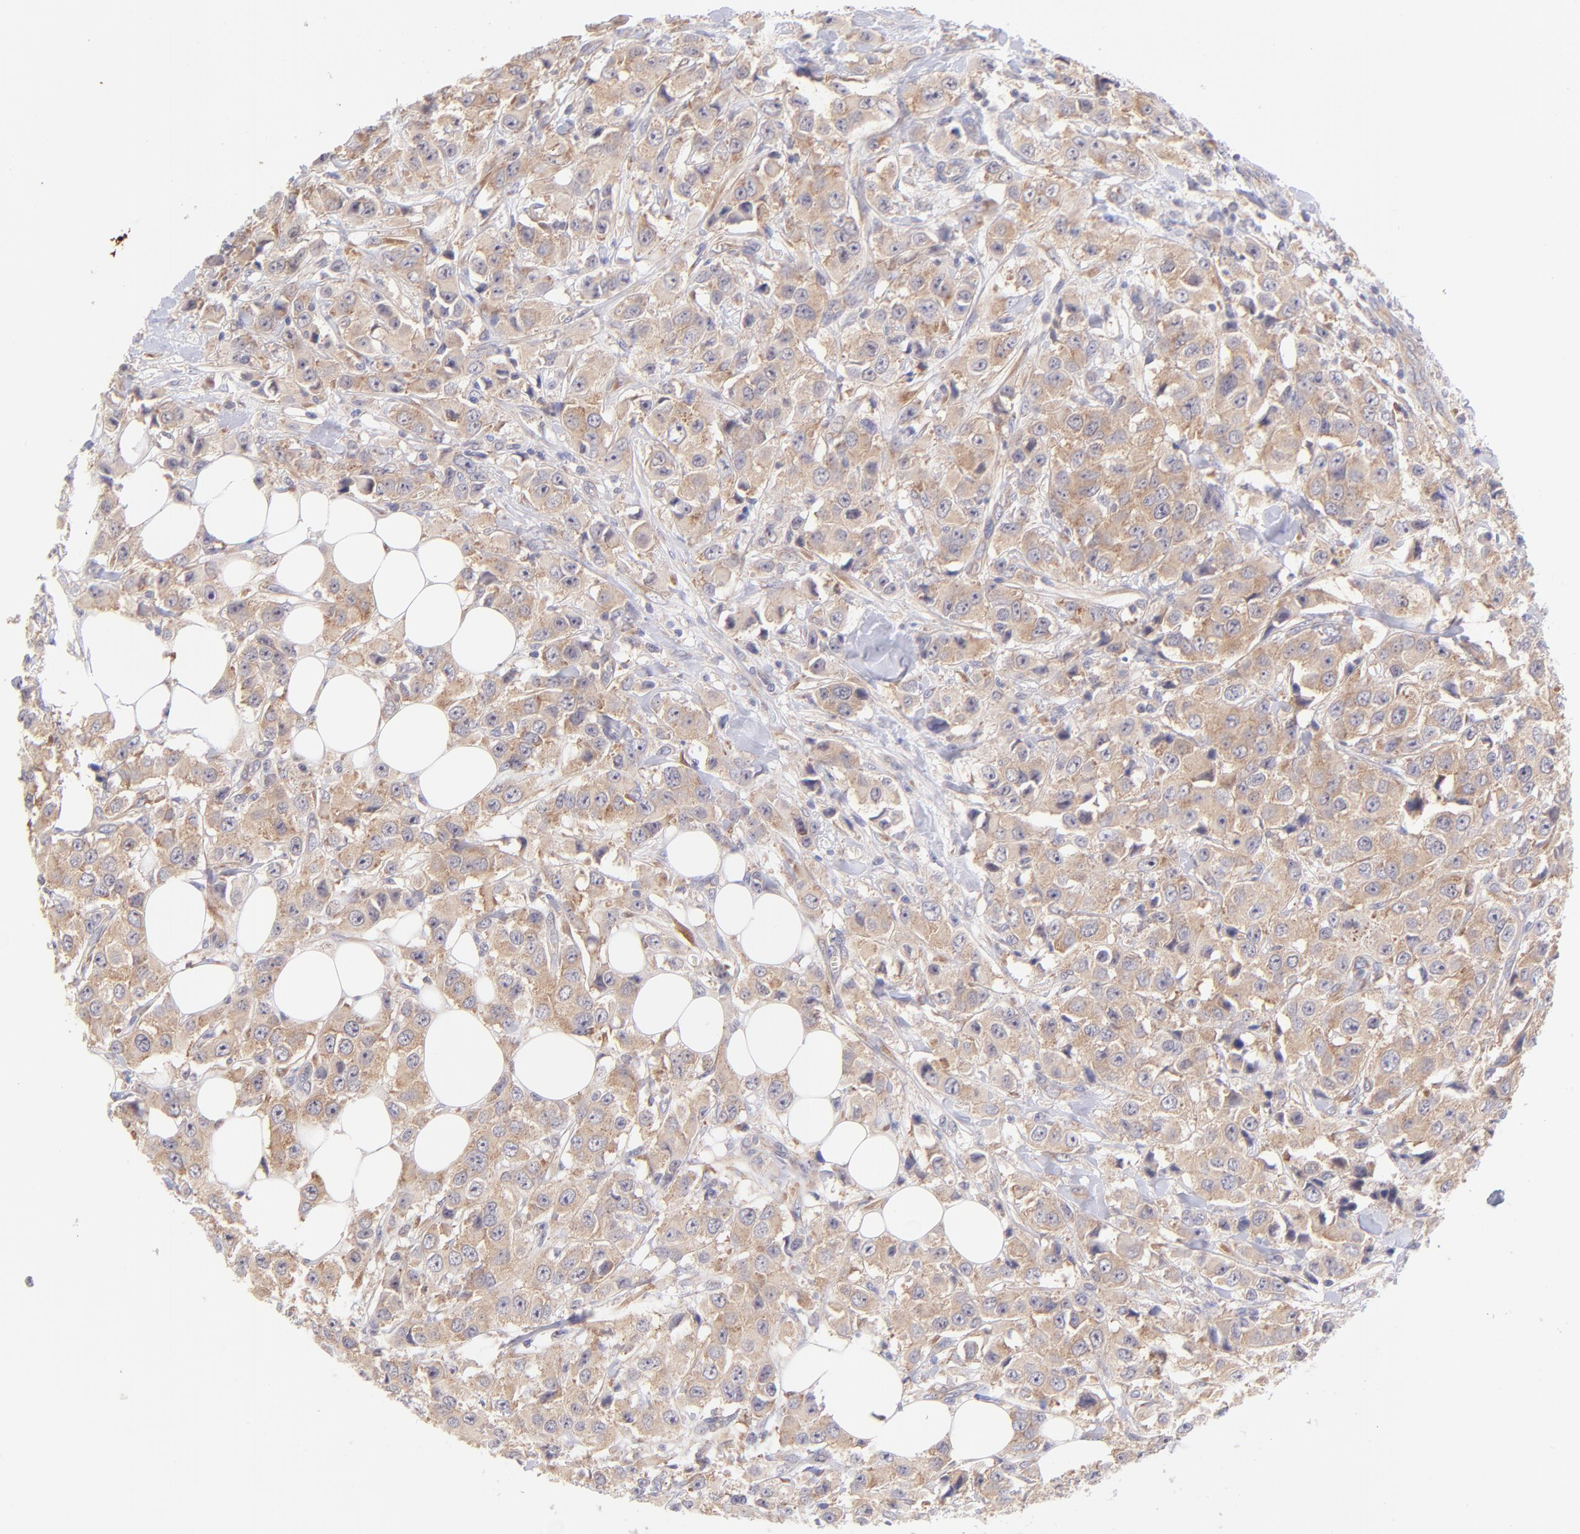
{"staining": {"intensity": "weak", "quantity": ">75%", "location": "cytoplasmic/membranous"}, "tissue": "breast cancer", "cell_type": "Tumor cells", "image_type": "cancer", "snomed": [{"axis": "morphology", "description": "Duct carcinoma"}, {"axis": "topography", "description": "Breast"}], "caption": "IHC photomicrograph of neoplastic tissue: human breast intraductal carcinoma stained using immunohistochemistry (IHC) displays low levels of weak protein expression localized specifically in the cytoplasmic/membranous of tumor cells, appearing as a cytoplasmic/membranous brown color.", "gene": "RPL11", "patient": {"sex": "female", "age": 58}}